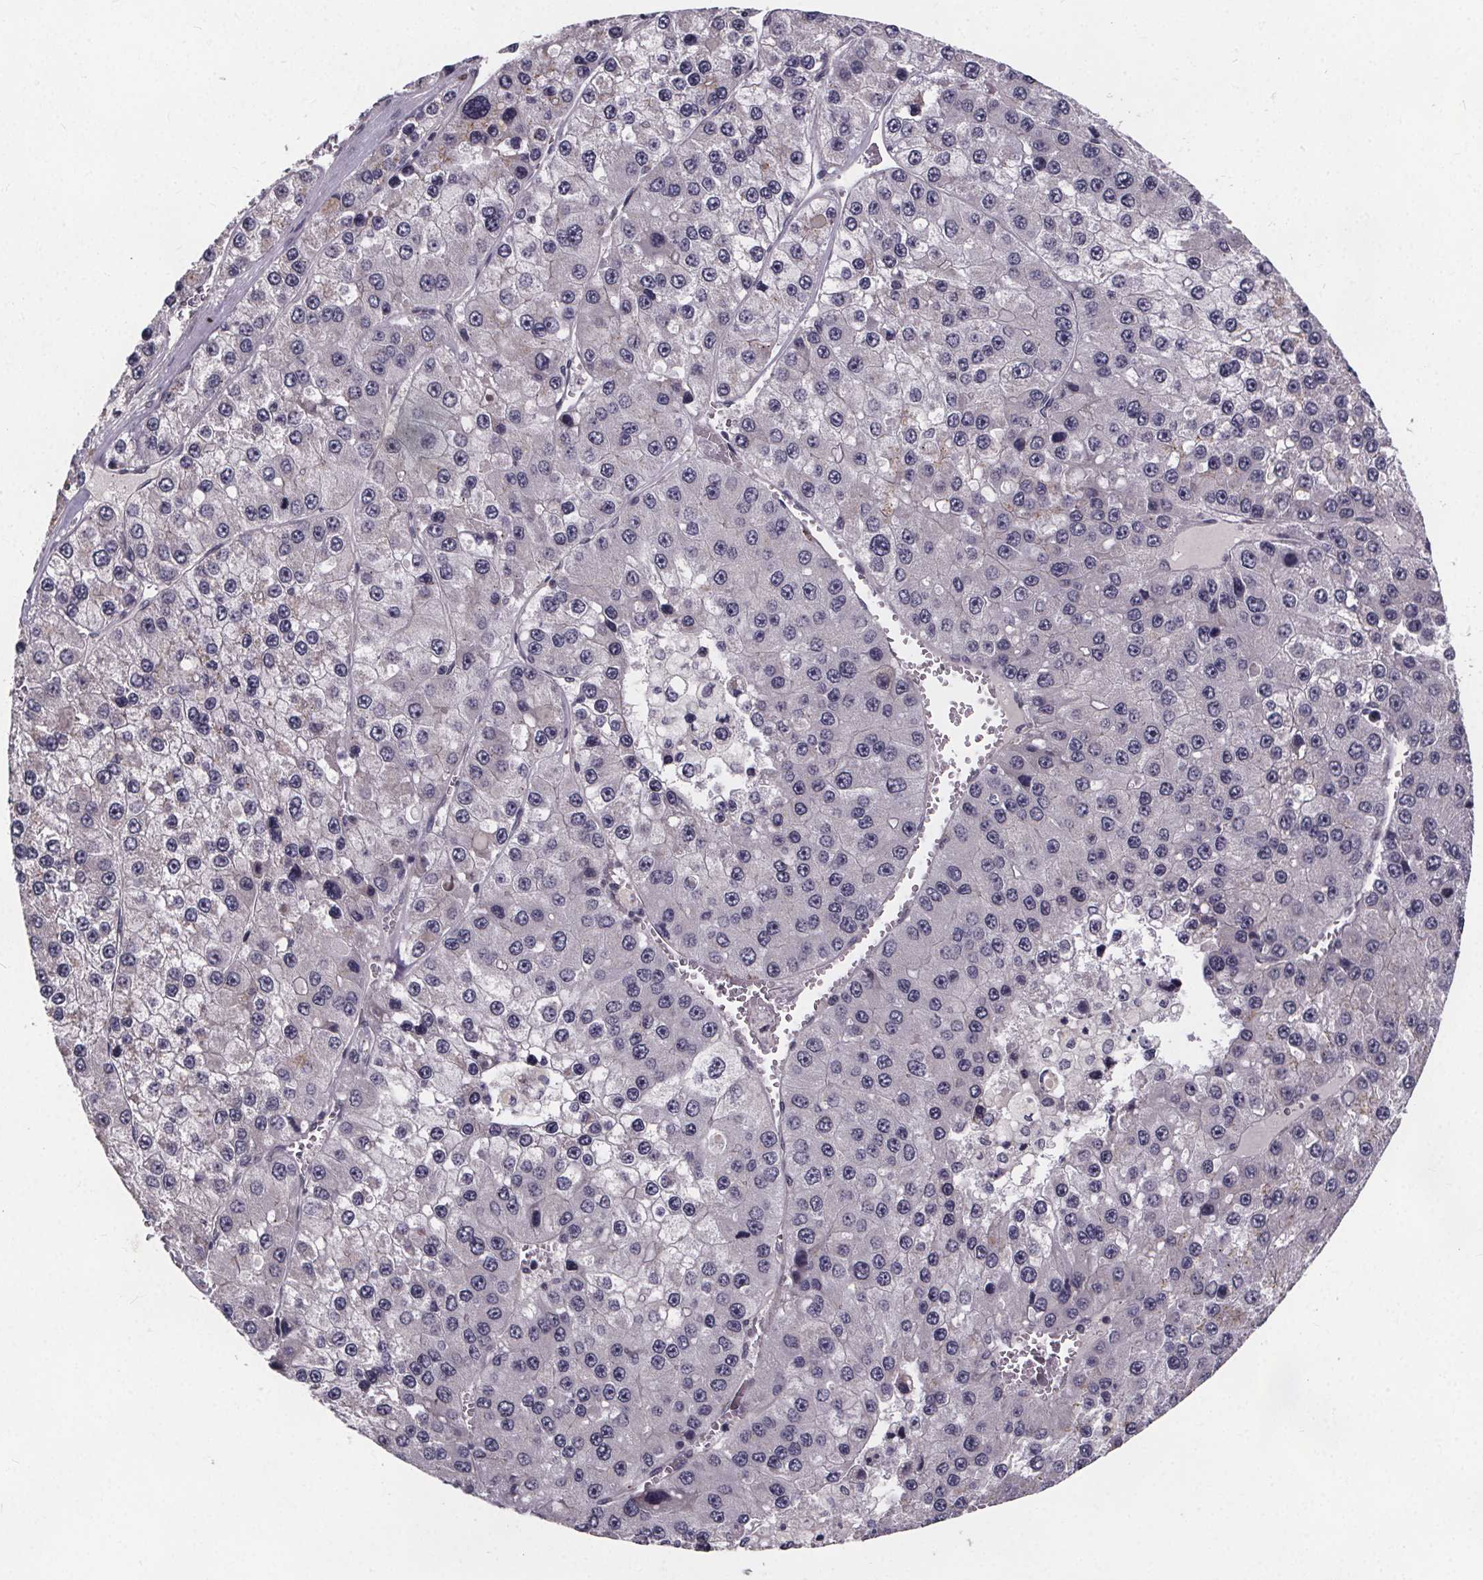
{"staining": {"intensity": "negative", "quantity": "none", "location": "none"}, "tissue": "liver cancer", "cell_type": "Tumor cells", "image_type": "cancer", "snomed": [{"axis": "morphology", "description": "Carcinoma, Hepatocellular, NOS"}, {"axis": "topography", "description": "Liver"}], "caption": "This micrograph is of liver cancer (hepatocellular carcinoma) stained with immunohistochemistry to label a protein in brown with the nuclei are counter-stained blue. There is no expression in tumor cells.", "gene": "FAM181B", "patient": {"sex": "female", "age": 73}}